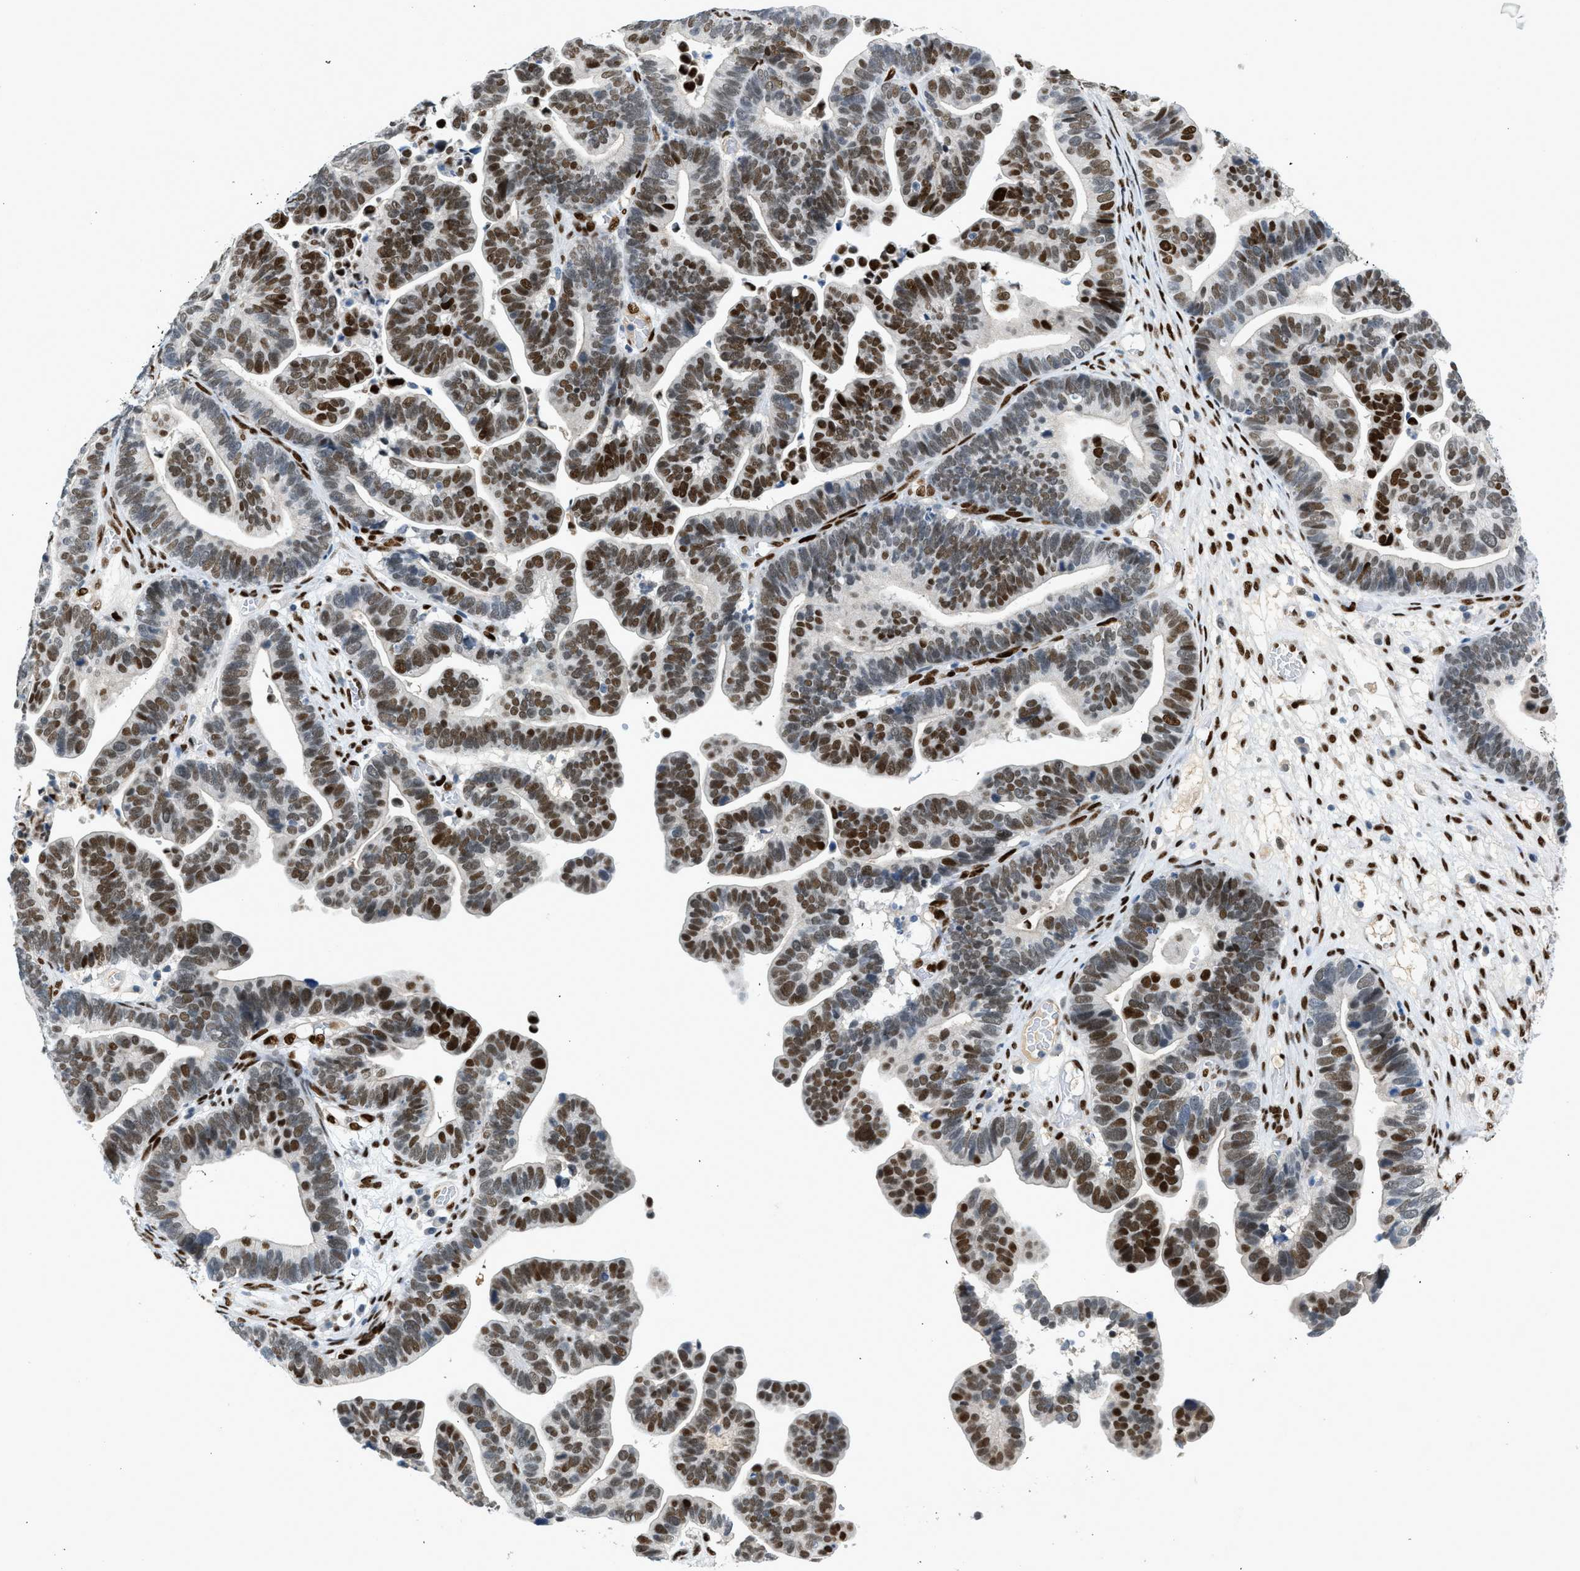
{"staining": {"intensity": "strong", "quantity": ">75%", "location": "nuclear"}, "tissue": "ovarian cancer", "cell_type": "Tumor cells", "image_type": "cancer", "snomed": [{"axis": "morphology", "description": "Cystadenocarcinoma, serous, NOS"}, {"axis": "topography", "description": "Ovary"}], "caption": "Tumor cells reveal strong nuclear positivity in about >75% of cells in ovarian cancer (serous cystadenocarcinoma). The staining is performed using DAB (3,3'-diaminobenzidine) brown chromogen to label protein expression. The nuclei are counter-stained blue using hematoxylin.", "gene": "ZBTB20", "patient": {"sex": "female", "age": 56}}